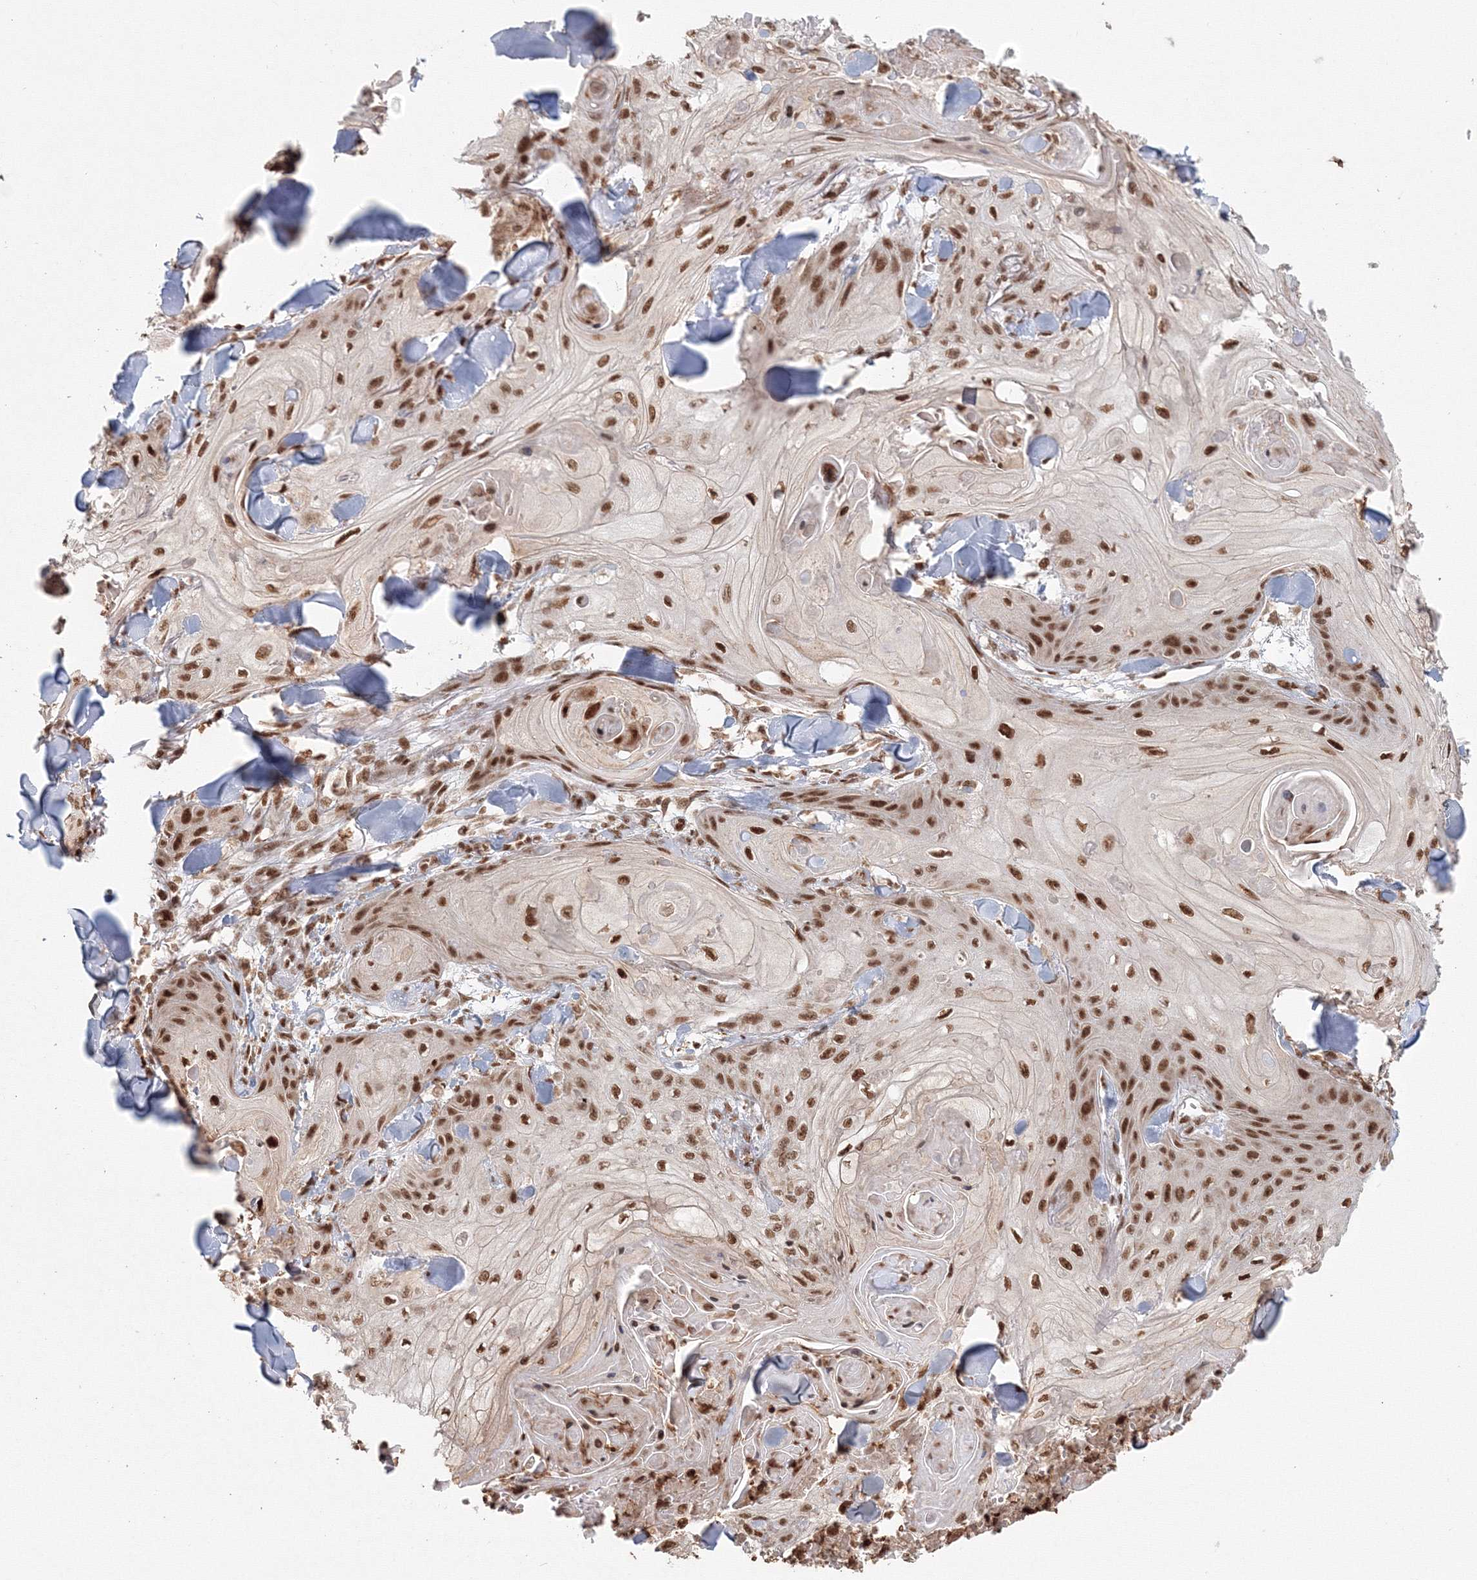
{"staining": {"intensity": "strong", "quantity": ">75%", "location": "nuclear"}, "tissue": "skin cancer", "cell_type": "Tumor cells", "image_type": "cancer", "snomed": [{"axis": "morphology", "description": "Squamous cell carcinoma, NOS"}, {"axis": "topography", "description": "Skin"}], "caption": "This is an image of immunohistochemistry (IHC) staining of skin cancer (squamous cell carcinoma), which shows strong expression in the nuclear of tumor cells.", "gene": "KIF20A", "patient": {"sex": "male", "age": 74}}